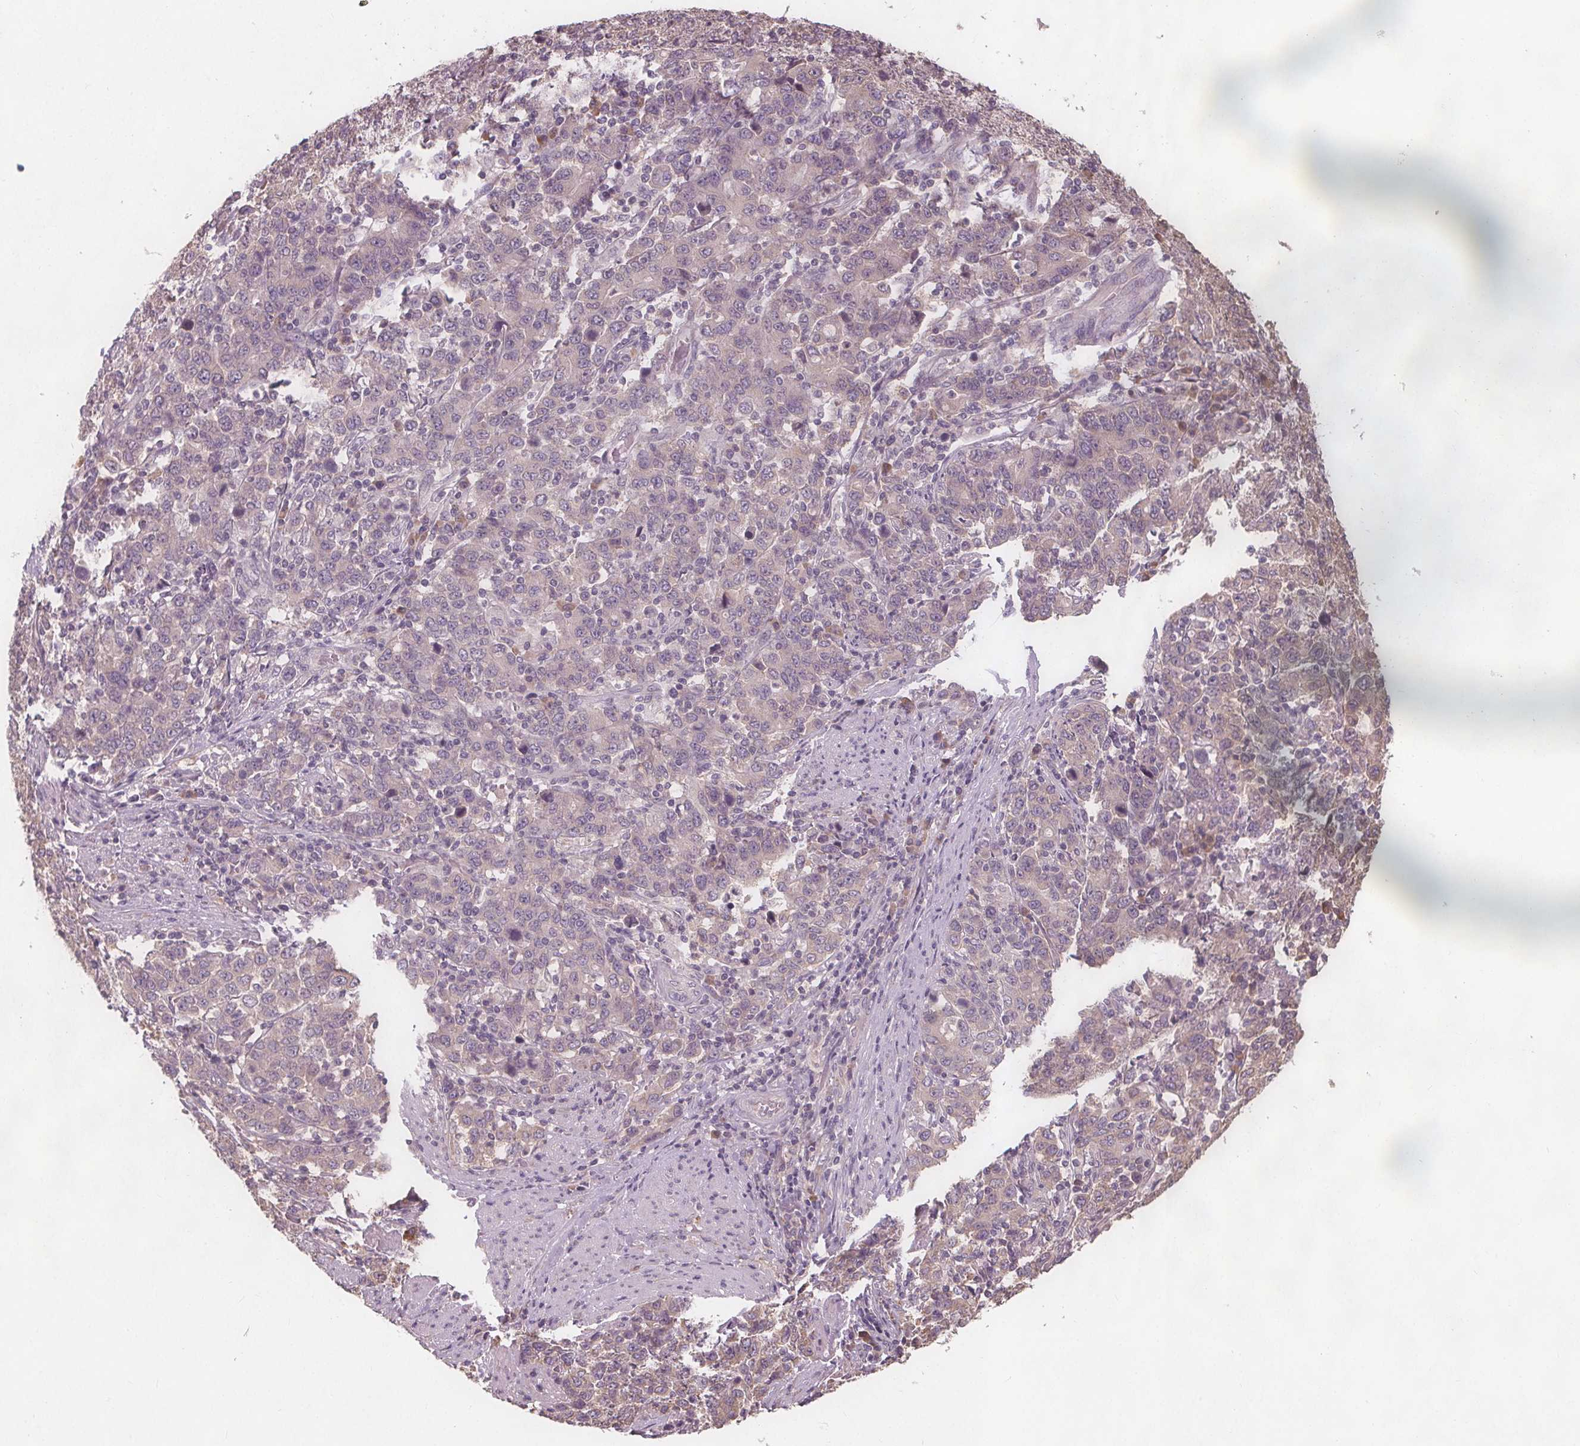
{"staining": {"intensity": "negative", "quantity": "none", "location": "none"}, "tissue": "stomach cancer", "cell_type": "Tumor cells", "image_type": "cancer", "snomed": [{"axis": "morphology", "description": "Adenocarcinoma, NOS"}, {"axis": "topography", "description": "Stomach, upper"}], "caption": "IHC of stomach cancer exhibits no staining in tumor cells.", "gene": "TMEM80", "patient": {"sex": "male", "age": 69}}